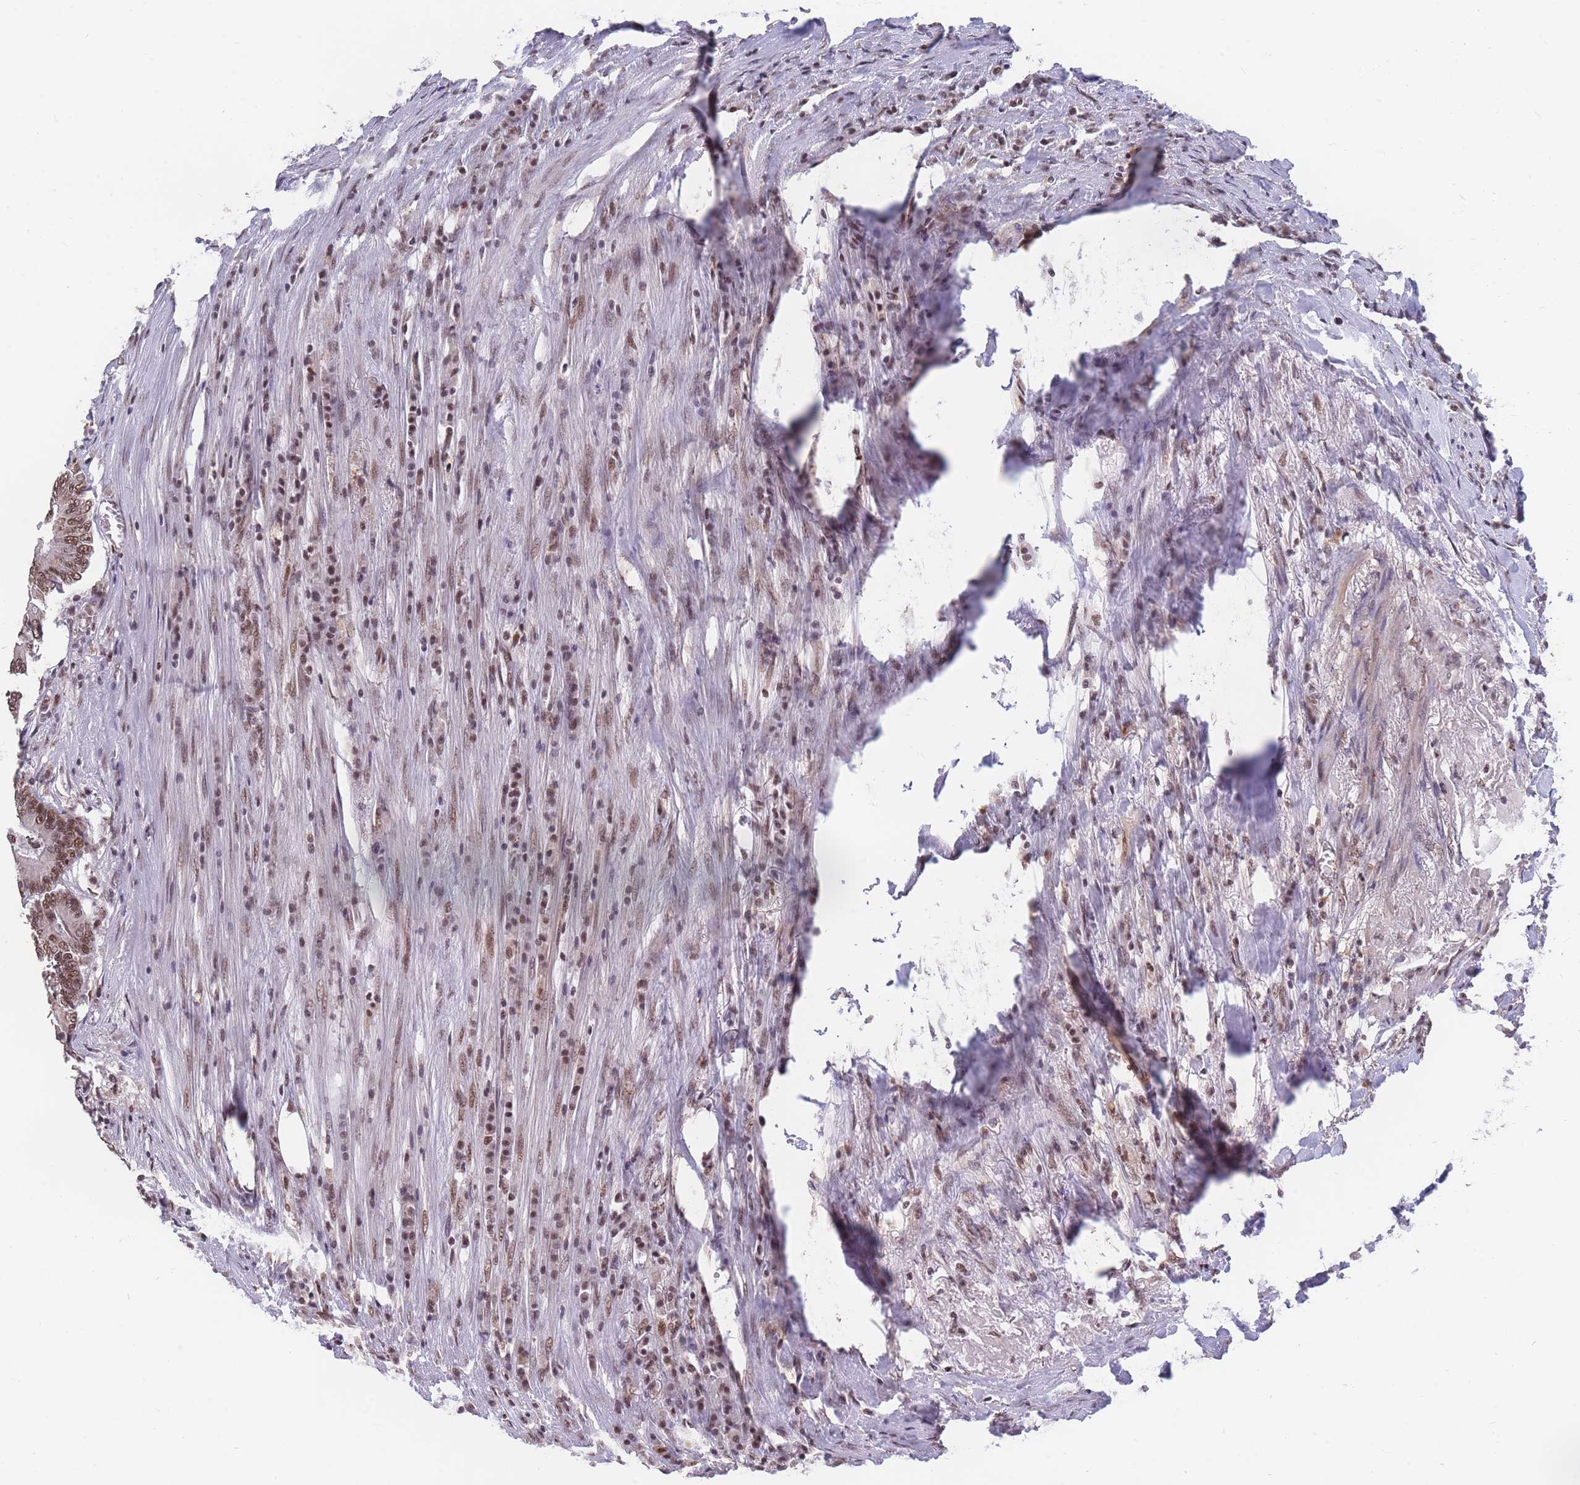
{"staining": {"intensity": "moderate", "quantity": ">75%", "location": "nuclear"}, "tissue": "colorectal cancer", "cell_type": "Tumor cells", "image_type": "cancer", "snomed": [{"axis": "morphology", "description": "Adenocarcinoma, NOS"}, {"axis": "topography", "description": "Colon"}], "caption": "The micrograph shows immunohistochemical staining of adenocarcinoma (colorectal). There is moderate nuclear staining is present in about >75% of tumor cells.", "gene": "SNRPA1", "patient": {"sex": "male", "age": 83}}